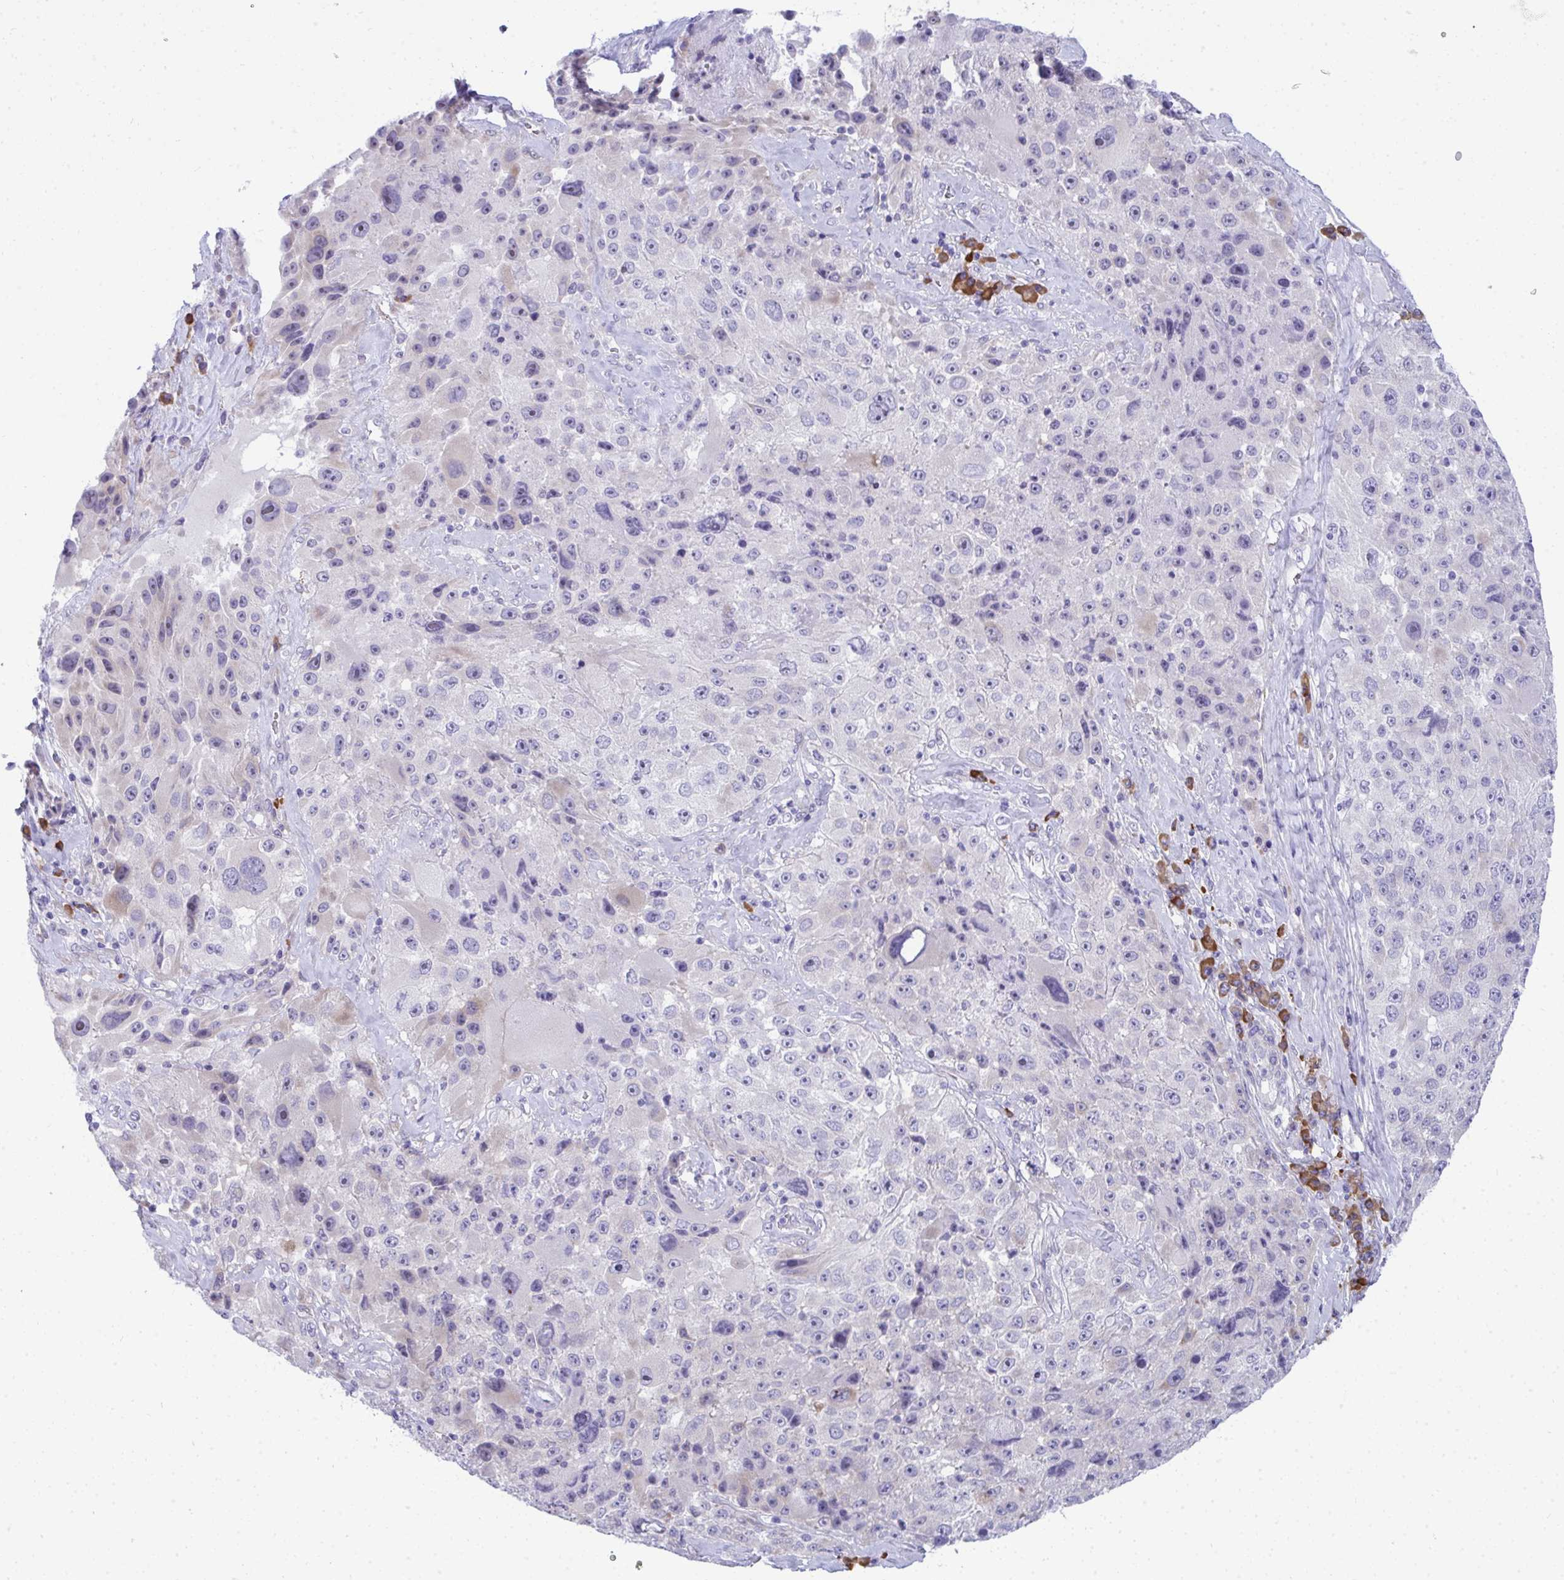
{"staining": {"intensity": "negative", "quantity": "none", "location": "none"}, "tissue": "melanoma", "cell_type": "Tumor cells", "image_type": "cancer", "snomed": [{"axis": "morphology", "description": "Malignant melanoma, Metastatic site"}, {"axis": "topography", "description": "Lymph node"}], "caption": "Tumor cells show no significant staining in malignant melanoma (metastatic site).", "gene": "PUS7L", "patient": {"sex": "male", "age": 62}}